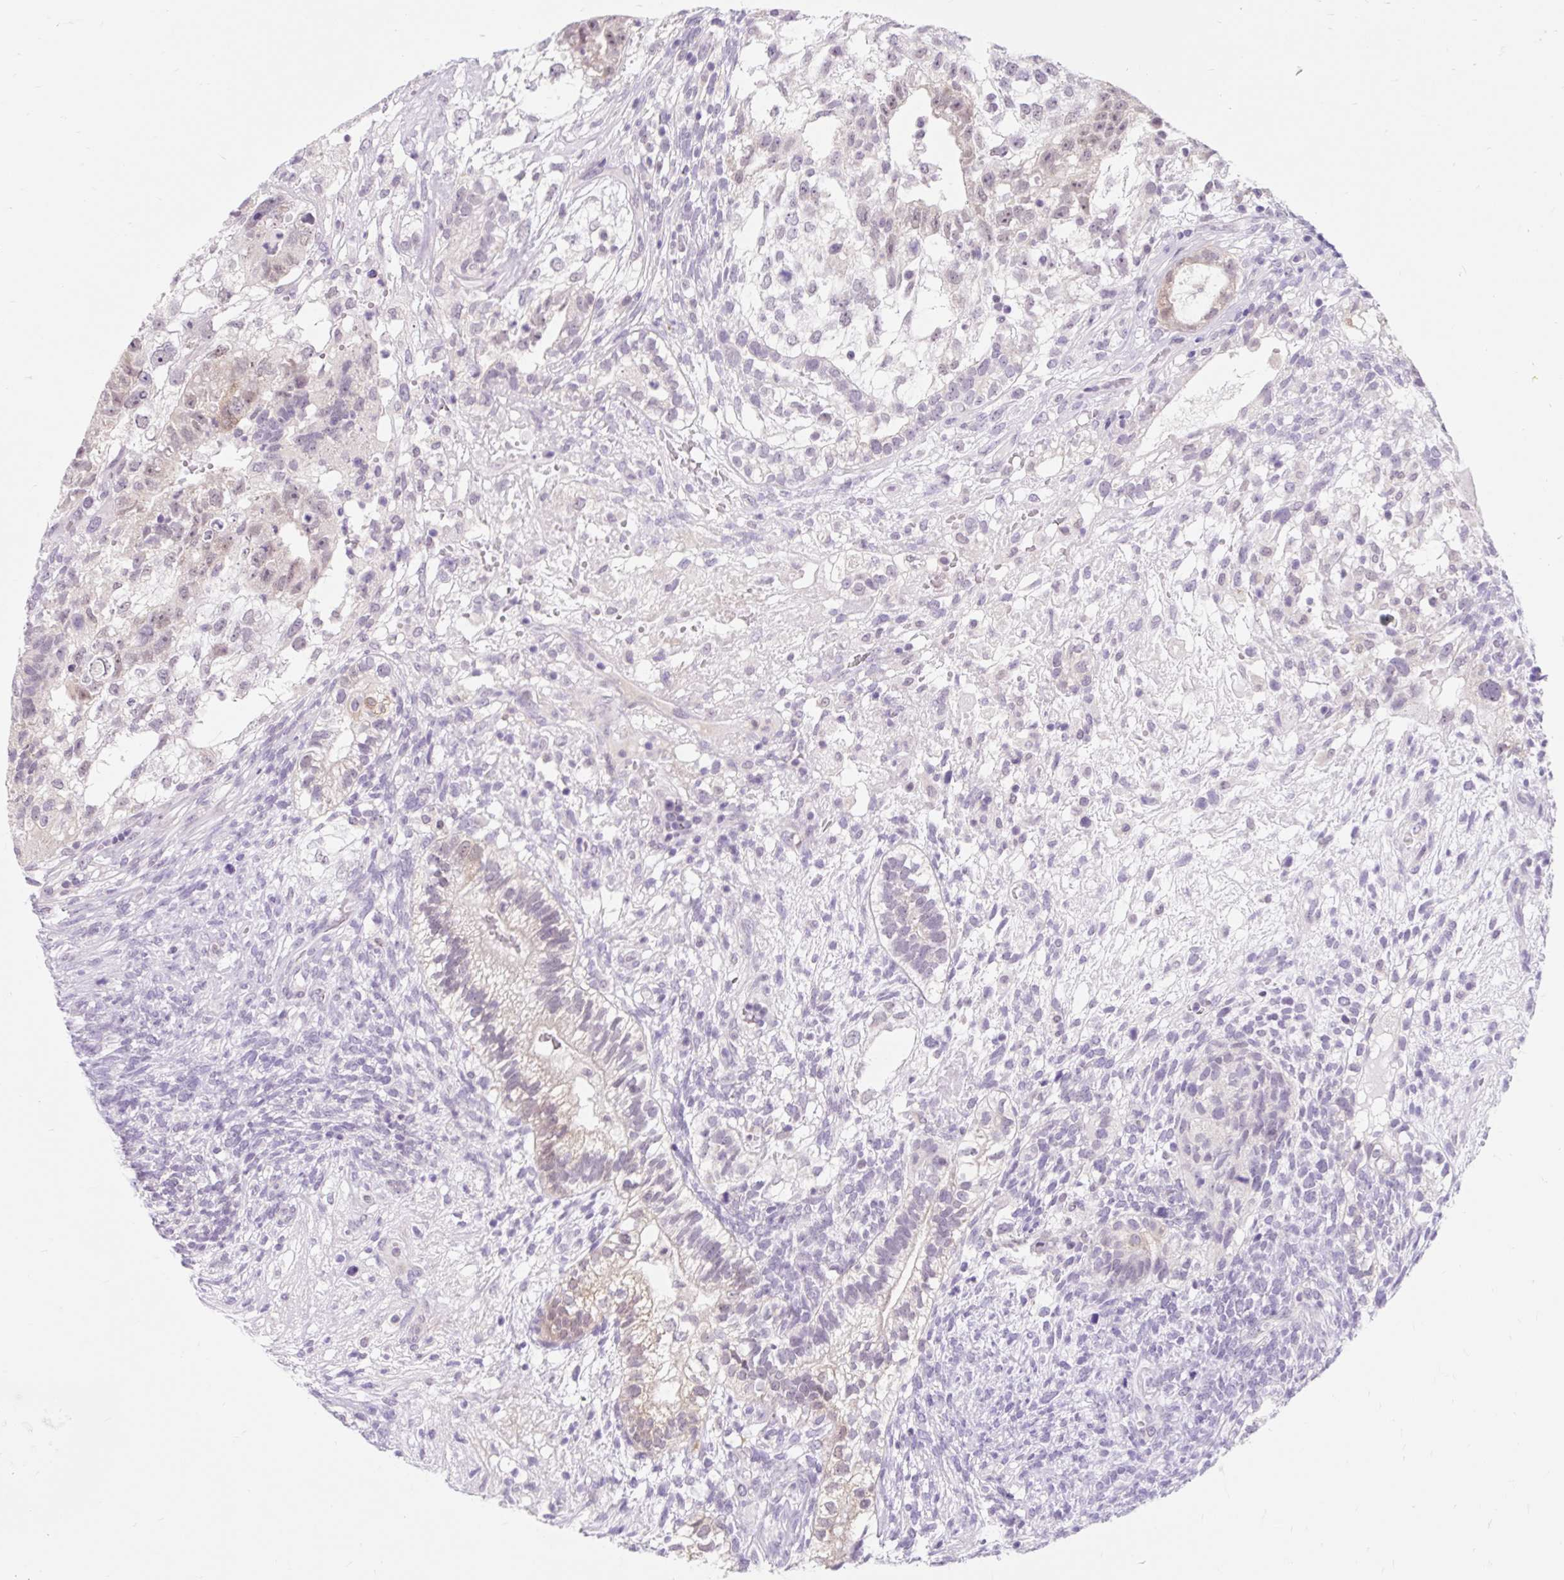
{"staining": {"intensity": "weak", "quantity": "<25%", "location": "cytoplasmic/membranous"}, "tissue": "testis cancer", "cell_type": "Tumor cells", "image_type": "cancer", "snomed": [{"axis": "morphology", "description": "Seminoma, NOS"}, {"axis": "morphology", "description": "Carcinoma, Embryonal, NOS"}, {"axis": "topography", "description": "Testis"}], "caption": "This is an immunohistochemistry micrograph of human testis cancer. There is no positivity in tumor cells.", "gene": "ITPK1", "patient": {"sex": "male", "age": 41}}